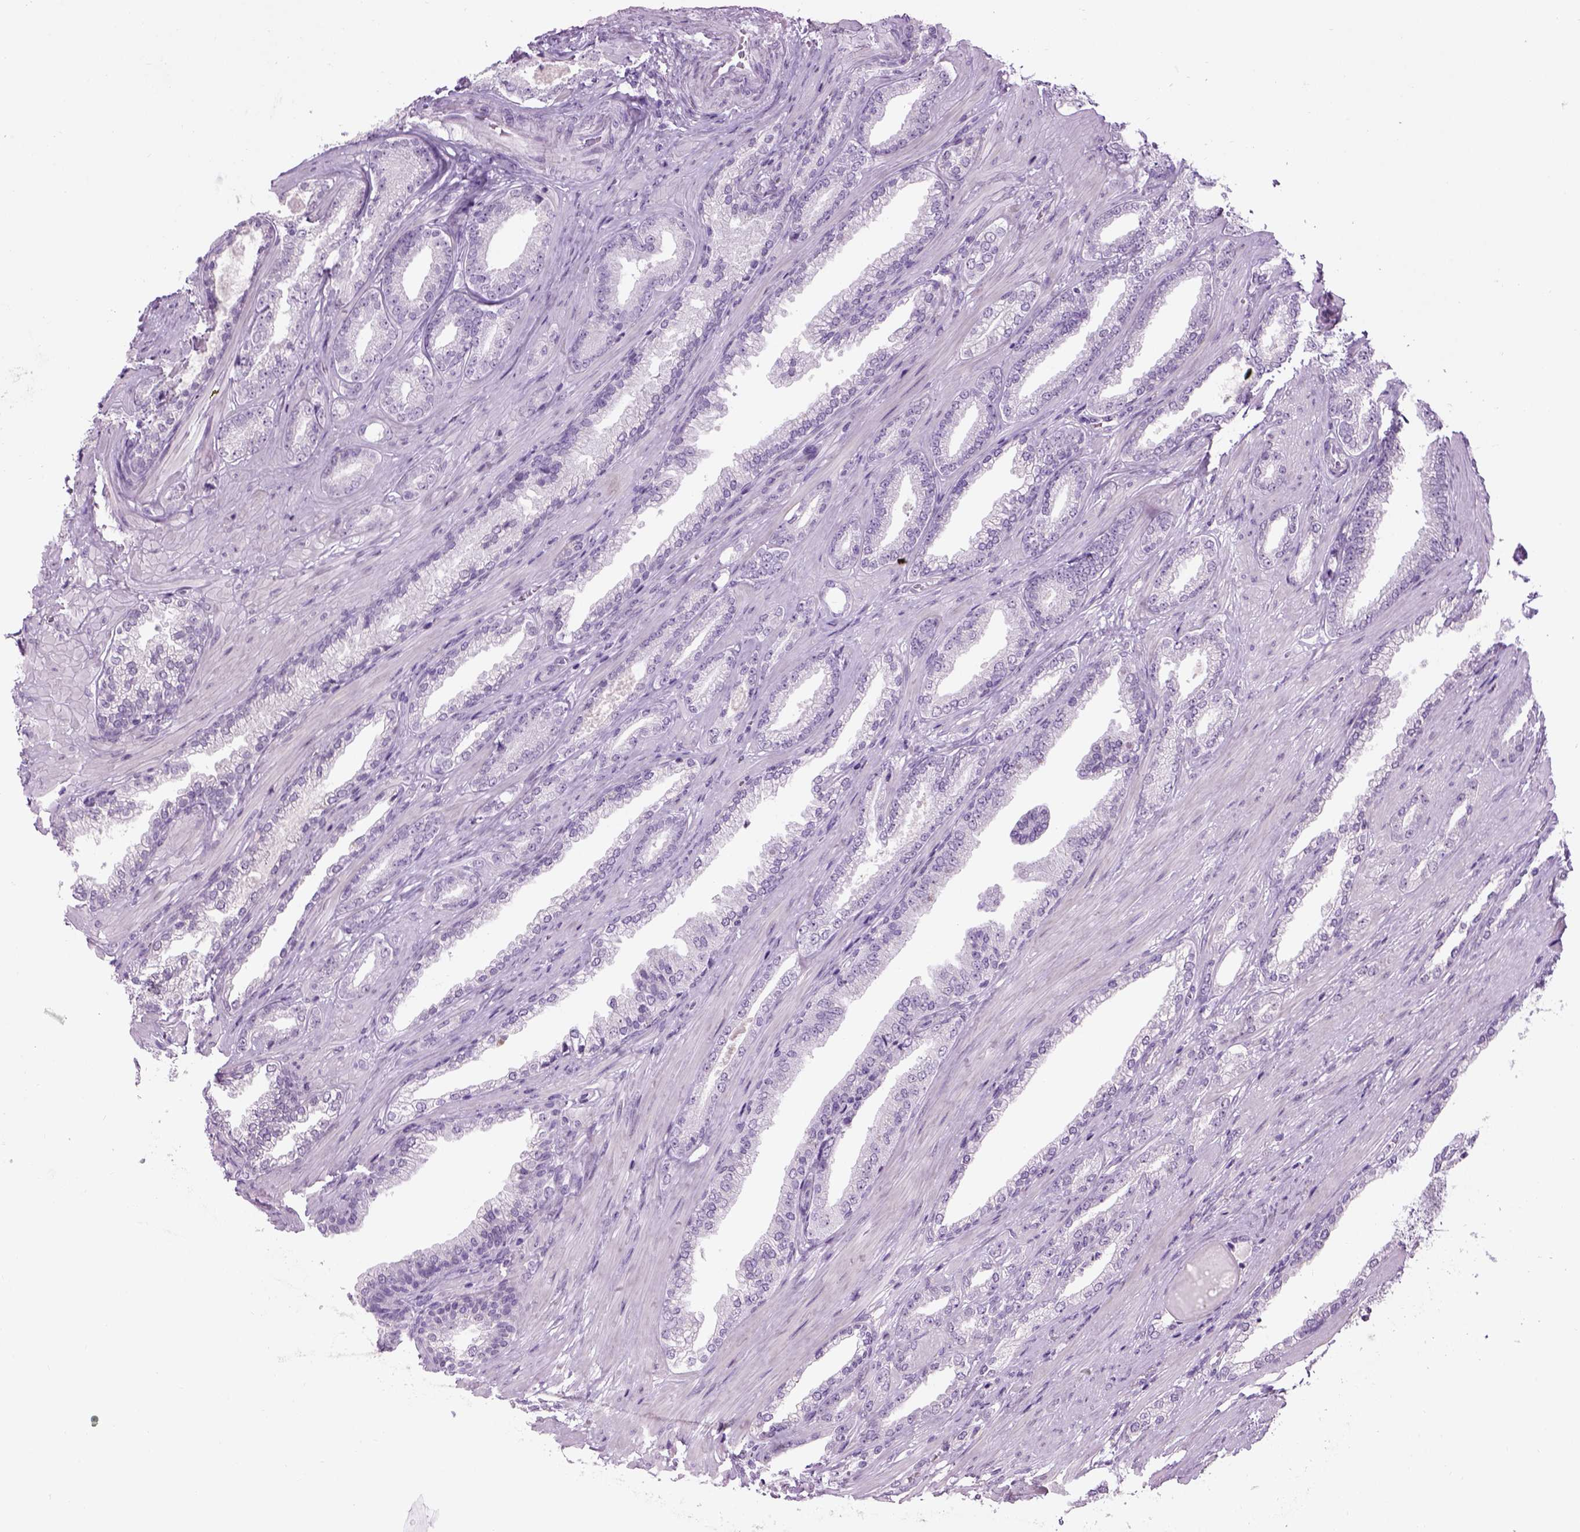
{"staining": {"intensity": "negative", "quantity": "none", "location": "none"}, "tissue": "prostate cancer", "cell_type": "Tumor cells", "image_type": "cancer", "snomed": [{"axis": "morphology", "description": "Adenocarcinoma, Low grade"}, {"axis": "topography", "description": "Prostate"}], "caption": "This is a image of immunohistochemistry (IHC) staining of prostate low-grade adenocarcinoma, which shows no positivity in tumor cells.", "gene": "GABRB2", "patient": {"sex": "male", "age": 61}}